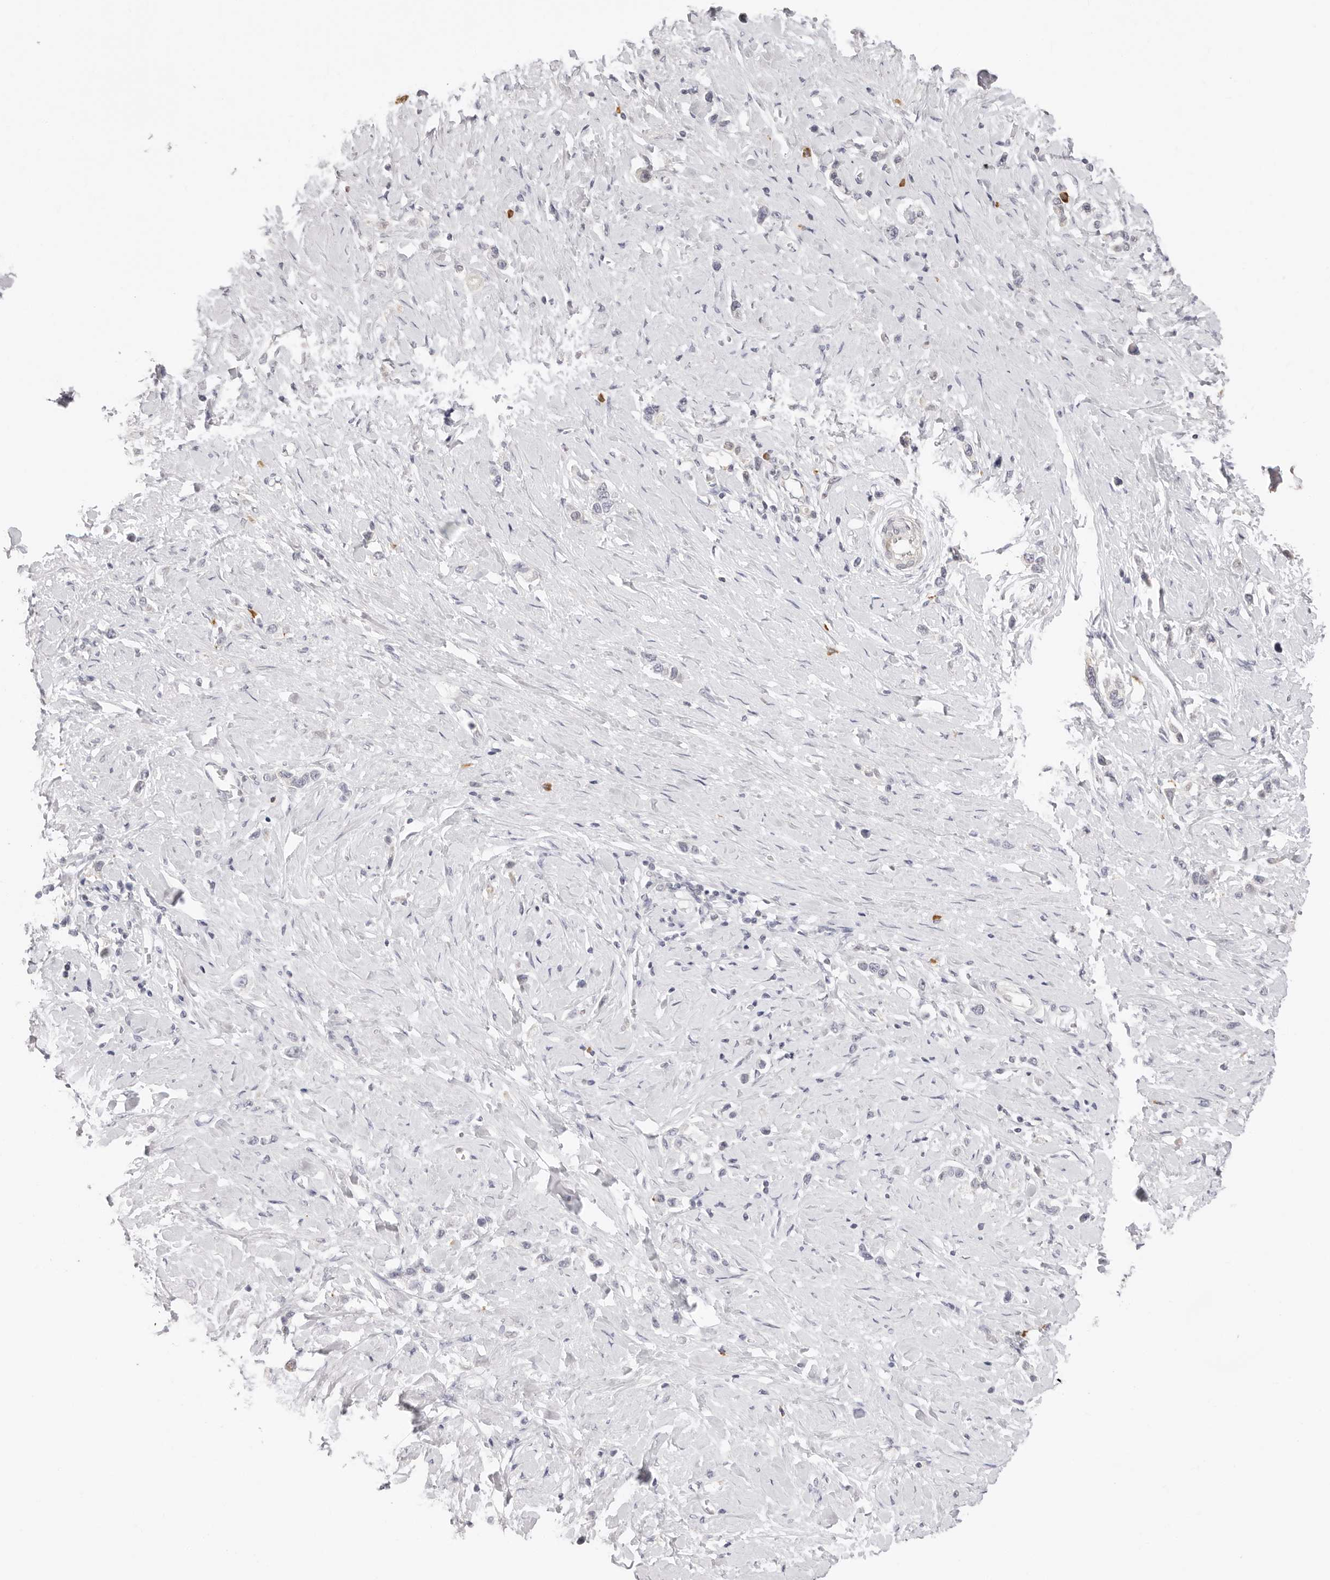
{"staining": {"intensity": "negative", "quantity": "none", "location": "none"}, "tissue": "stomach cancer", "cell_type": "Tumor cells", "image_type": "cancer", "snomed": [{"axis": "morphology", "description": "Adenocarcinoma, NOS"}, {"axis": "topography", "description": "Stomach"}], "caption": "Histopathology image shows no significant protein positivity in tumor cells of stomach adenocarcinoma. Nuclei are stained in blue.", "gene": "FDPS", "patient": {"sex": "female", "age": 65}}